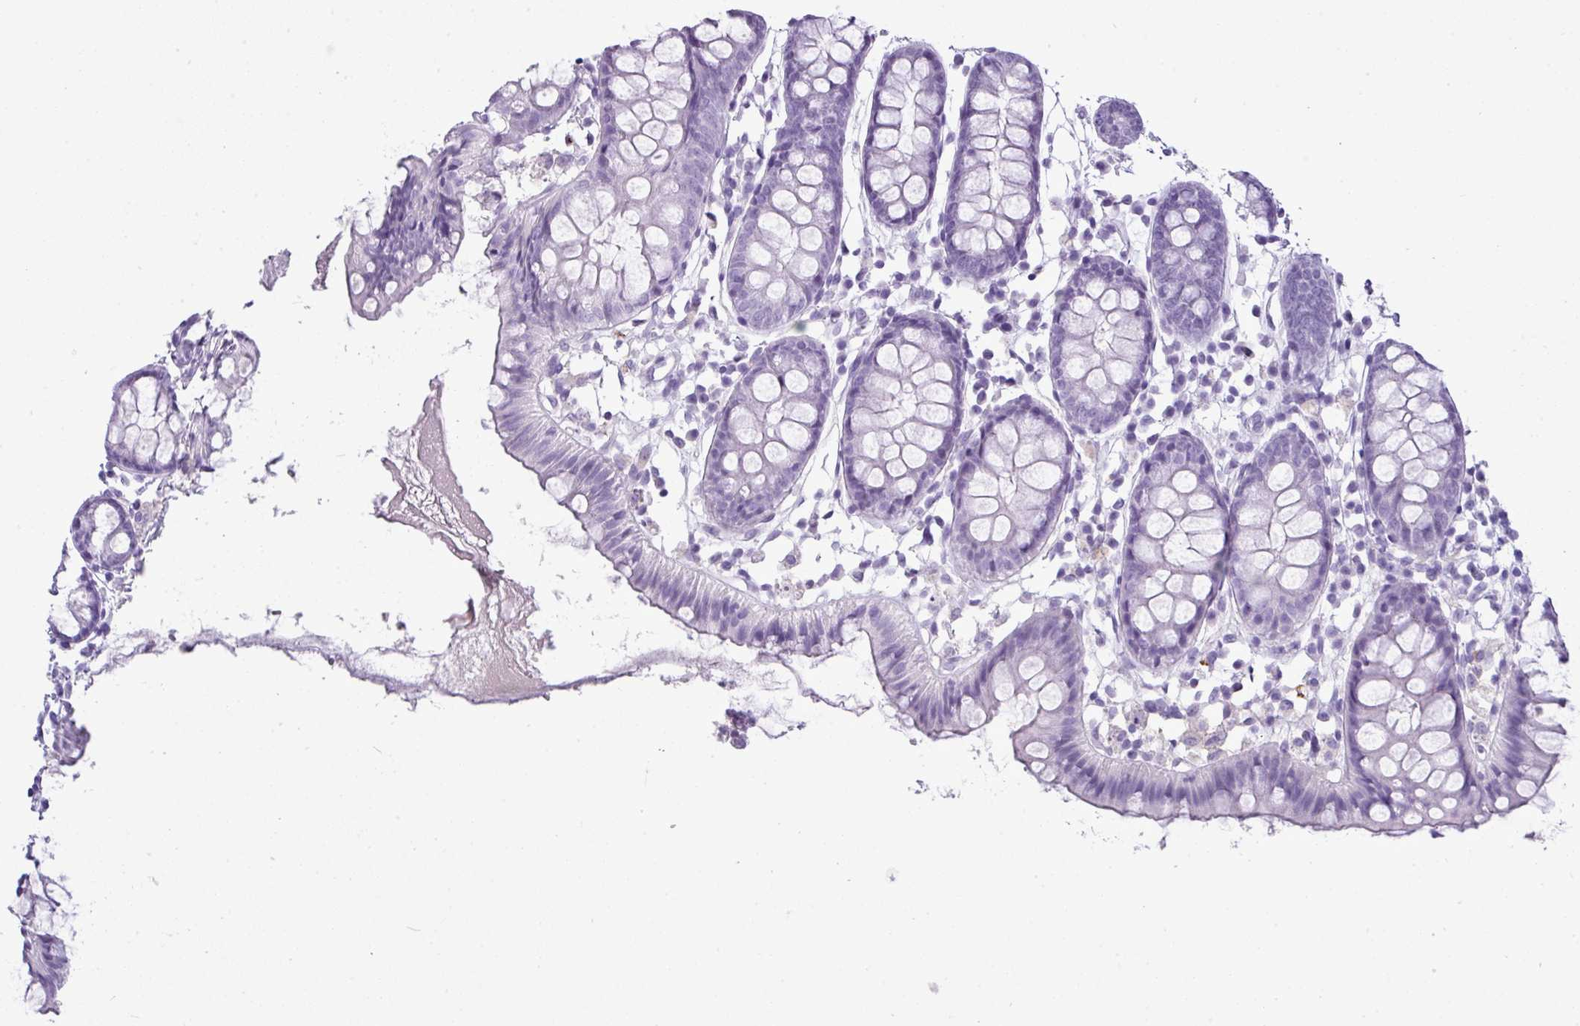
{"staining": {"intensity": "negative", "quantity": "none", "location": "none"}, "tissue": "colon", "cell_type": "Endothelial cells", "image_type": "normal", "snomed": [{"axis": "morphology", "description": "Normal tissue, NOS"}, {"axis": "topography", "description": "Colon"}], "caption": "High power microscopy histopathology image of an immunohistochemistry image of benign colon, revealing no significant positivity in endothelial cells.", "gene": "RBMXL2", "patient": {"sex": "female", "age": 84}}